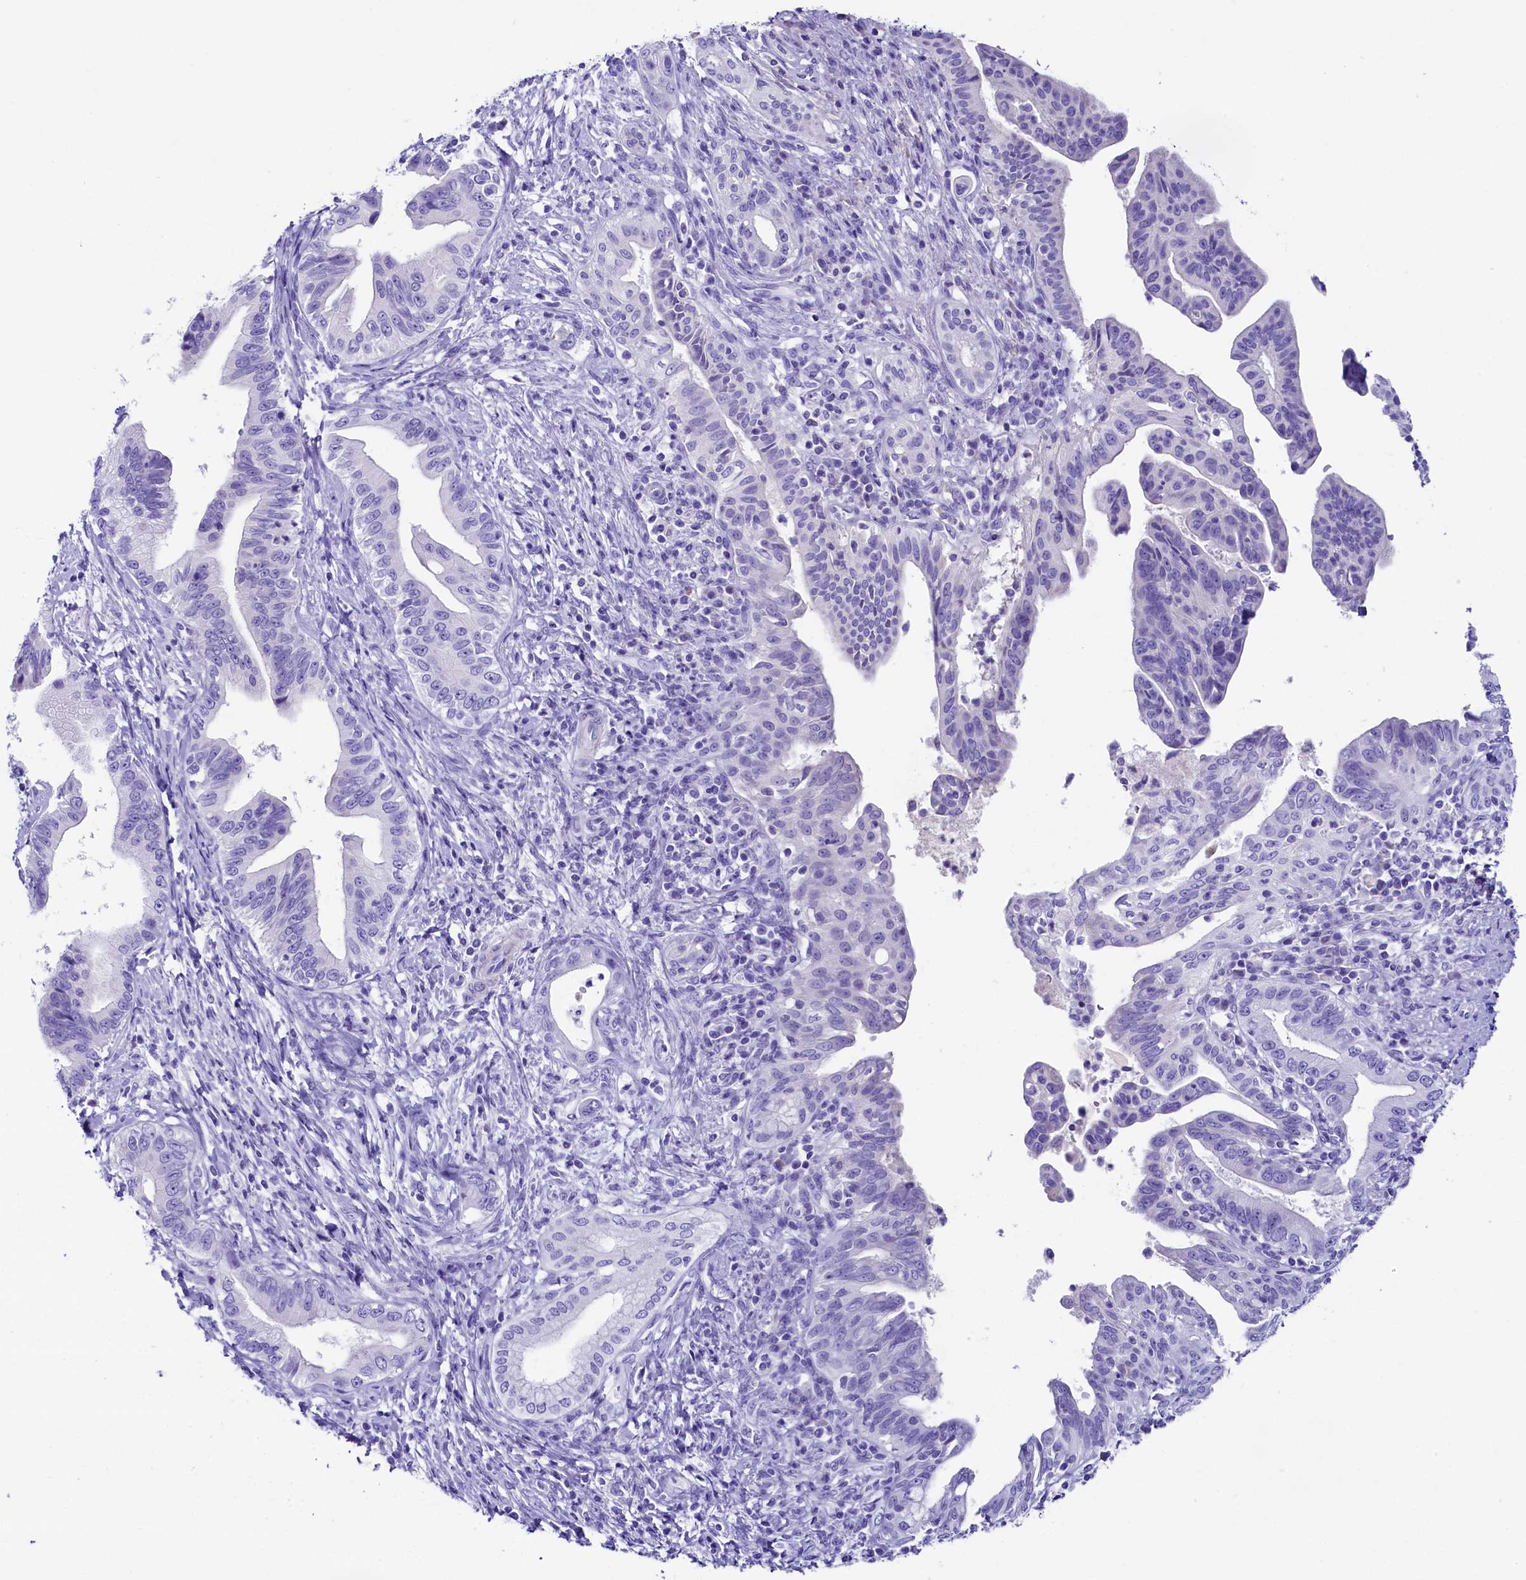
{"staining": {"intensity": "negative", "quantity": "none", "location": "none"}, "tissue": "pancreatic cancer", "cell_type": "Tumor cells", "image_type": "cancer", "snomed": [{"axis": "morphology", "description": "Adenocarcinoma, NOS"}, {"axis": "topography", "description": "Pancreas"}], "caption": "DAB immunohistochemical staining of human adenocarcinoma (pancreatic) exhibits no significant staining in tumor cells. Brightfield microscopy of immunohistochemistry (IHC) stained with DAB (3,3'-diaminobenzidine) (brown) and hematoxylin (blue), captured at high magnification.", "gene": "SKIDA1", "patient": {"sex": "female", "age": 55}}